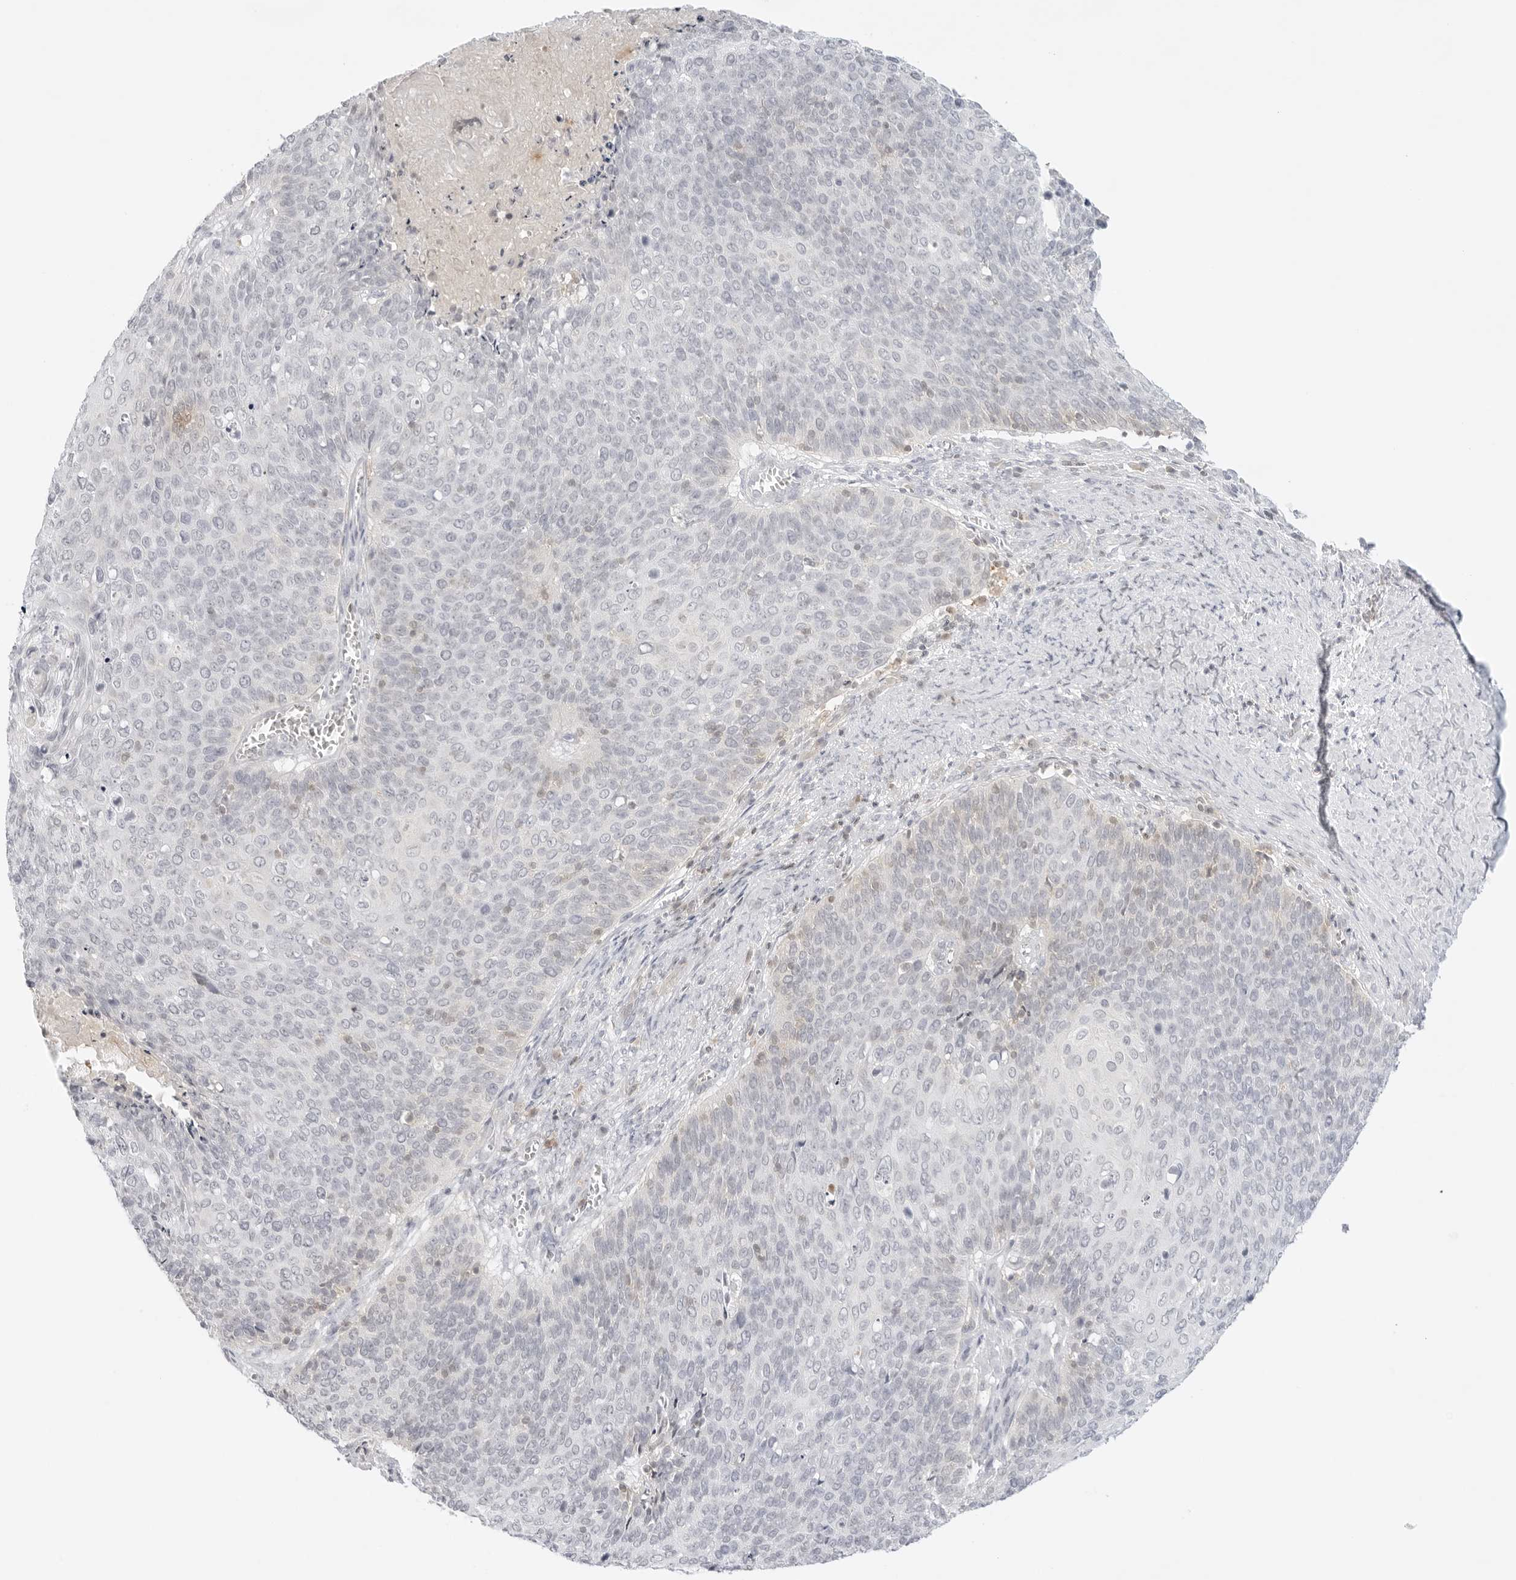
{"staining": {"intensity": "negative", "quantity": "none", "location": "none"}, "tissue": "cervical cancer", "cell_type": "Tumor cells", "image_type": "cancer", "snomed": [{"axis": "morphology", "description": "Squamous cell carcinoma, NOS"}, {"axis": "topography", "description": "Cervix"}], "caption": "Human cervical squamous cell carcinoma stained for a protein using IHC exhibits no expression in tumor cells.", "gene": "TNFRSF14", "patient": {"sex": "female", "age": 39}}